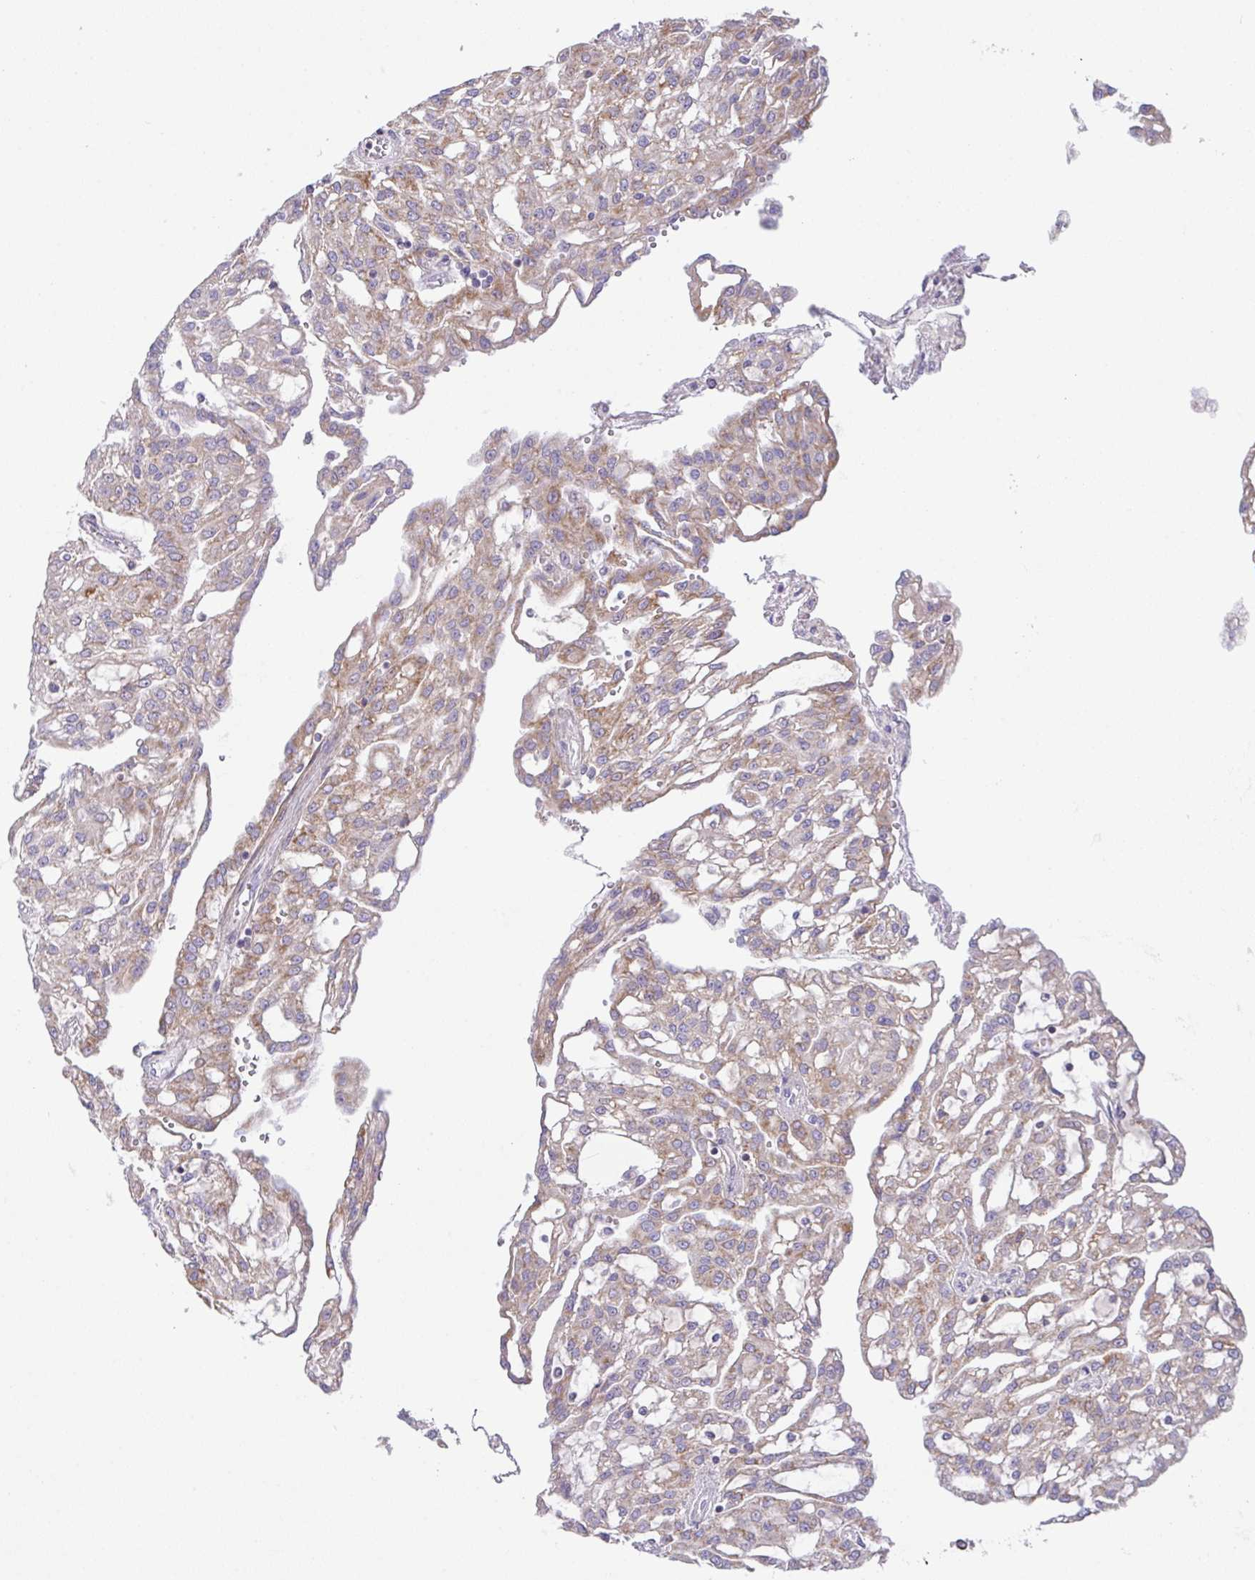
{"staining": {"intensity": "moderate", "quantity": ">75%", "location": "cytoplasmic/membranous"}, "tissue": "renal cancer", "cell_type": "Tumor cells", "image_type": "cancer", "snomed": [{"axis": "morphology", "description": "Adenocarcinoma, NOS"}, {"axis": "topography", "description": "Kidney"}], "caption": "Moderate cytoplasmic/membranous protein staining is appreciated in about >75% of tumor cells in renal cancer.", "gene": "CHDH", "patient": {"sex": "male", "age": 63}}